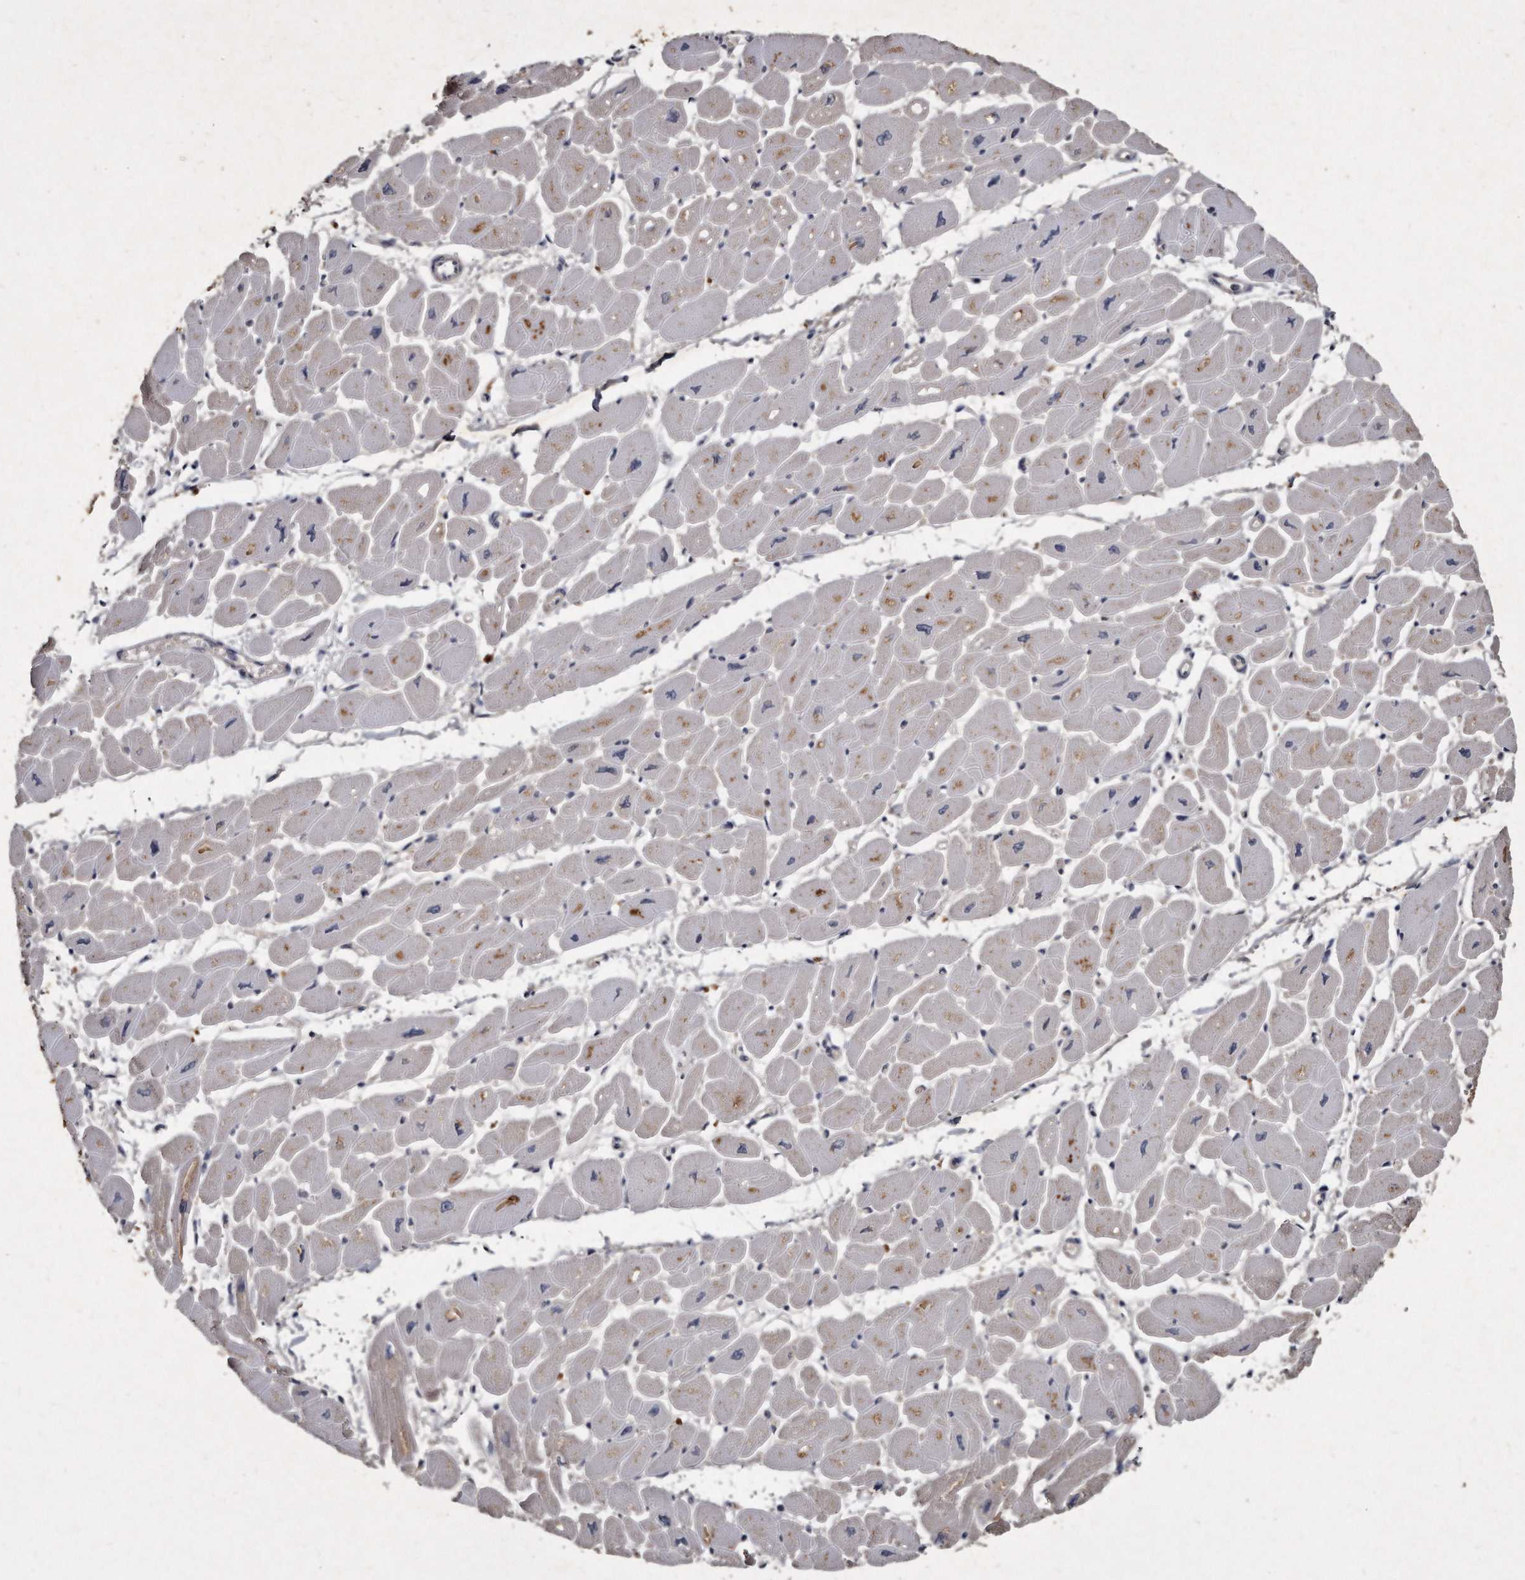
{"staining": {"intensity": "moderate", "quantity": "25%-75%", "location": "cytoplasmic/membranous"}, "tissue": "heart muscle", "cell_type": "Cardiomyocytes", "image_type": "normal", "snomed": [{"axis": "morphology", "description": "Normal tissue, NOS"}, {"axis": "topography", "description": "Heart"}], "caption": "IHC (DAB) staining of normal human heart muscle demonstrates moderate cytoplasmic/membranous protein positivity in approximately 25%-75% of cardiomyocytes. The protein of interest is stained brown, and the nuclei are stained in blue (DAB (3,3'-diaminobenzidine) IHC with brightfield microscopy, high magnification).", "gene": "KLHDC3", "patient": {"sex": "female", "age": 54}}